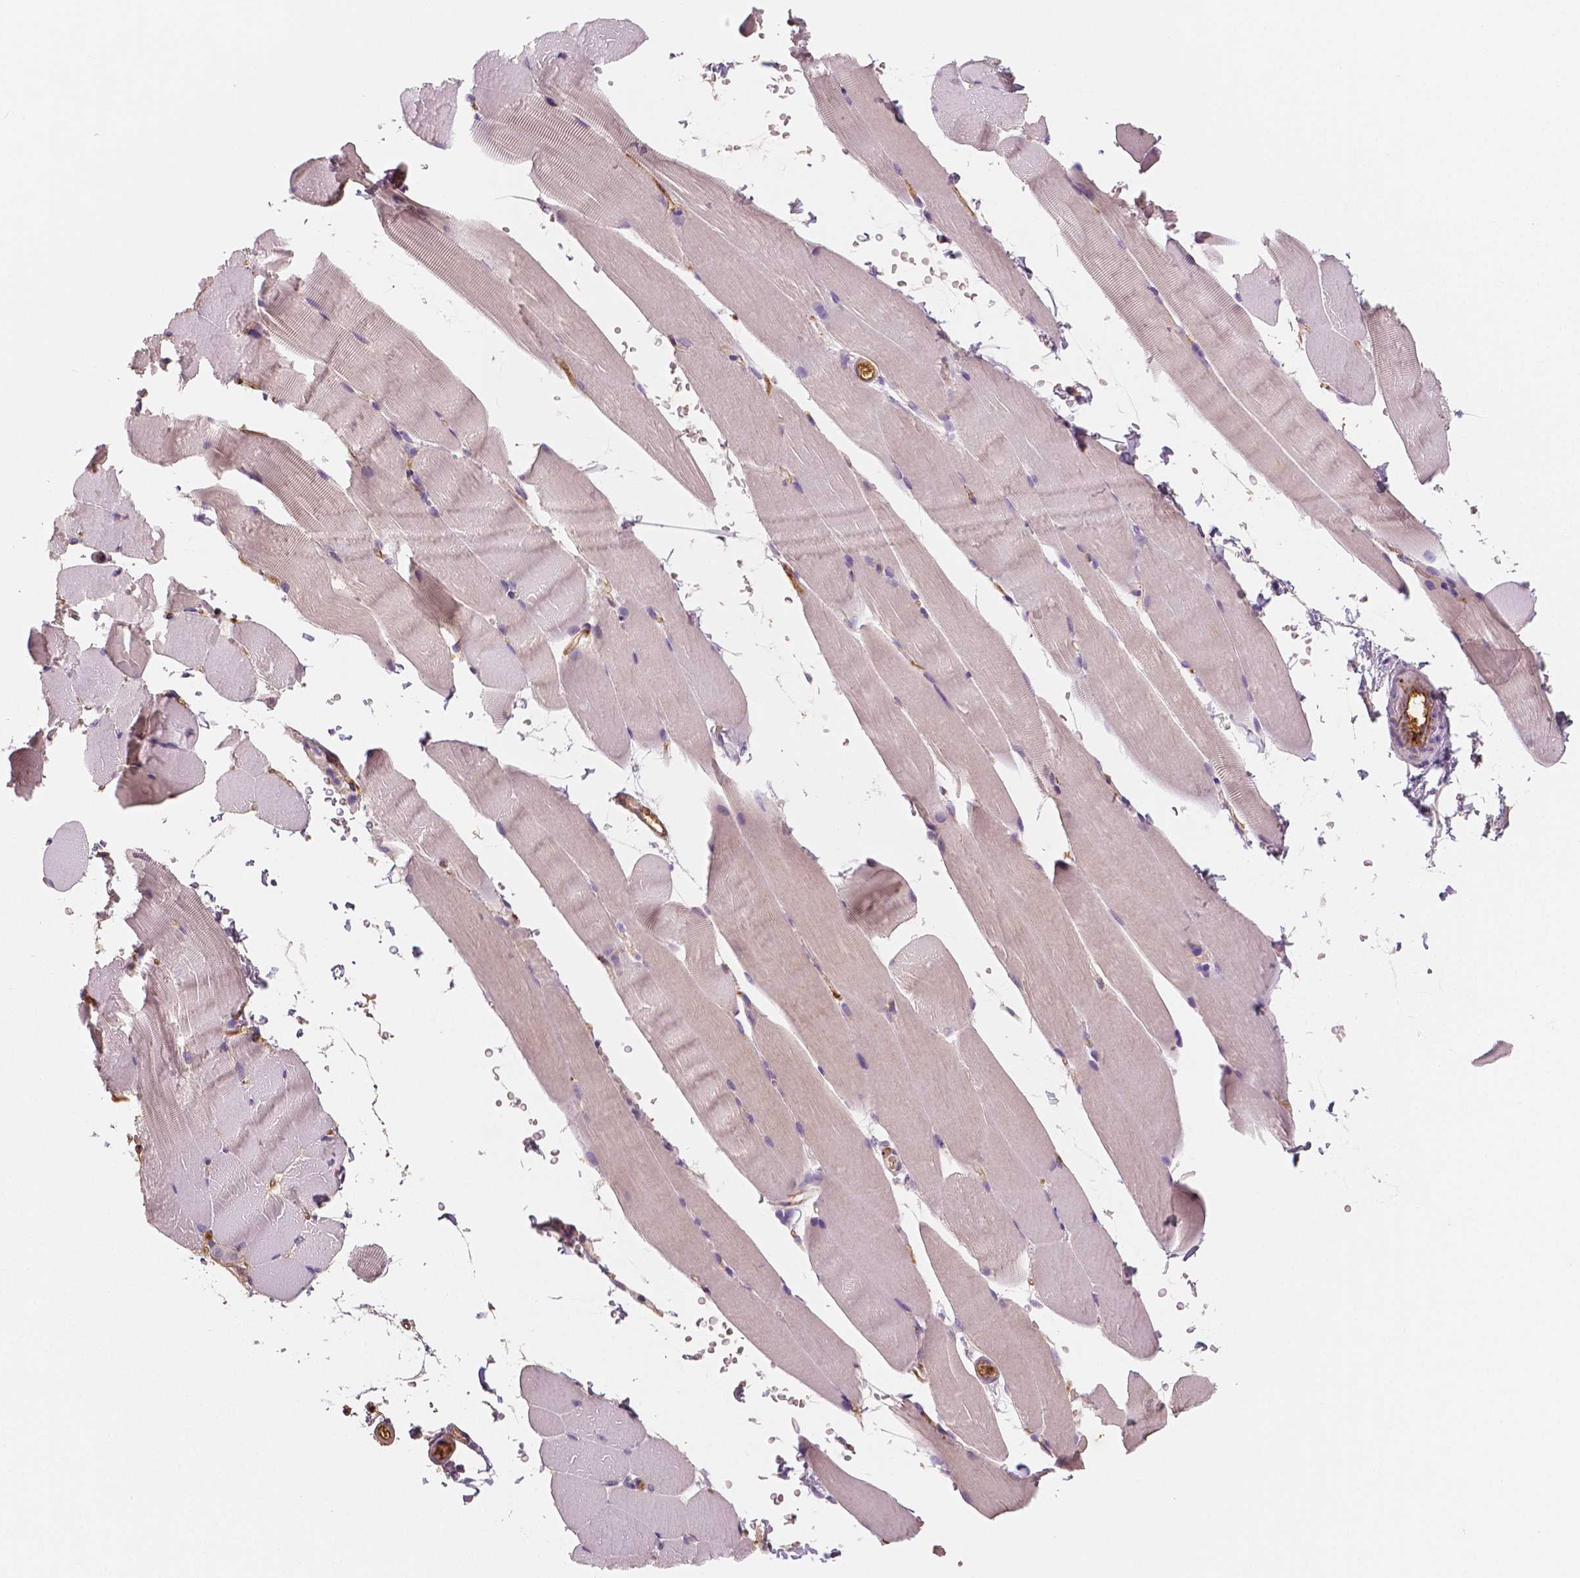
{"staining": {"intensity": "negative", "quantity": "none", "location": "none"}, "tissue": "skeletal muscle", "cell_type": "Myocytes", "image_type": "normal", "snomed": [{"axis": "morphology", "description": "Normal tissue, NOS"}, {"axis": "topography", "description": "Skeletal muscle"}], "caption": "Immunohistochemistry histopathology image of benign skeletal muscle: skeletal muscle stained with DAB (3,3'-diaminobenzidine) shows no significant protein expression in myocytes. (Brightfield microscopy of DAB immunohistochemistry (IHC) at high magnification).", "gene": "APOA4", "patient": {"sex": "female", "age": 37}}